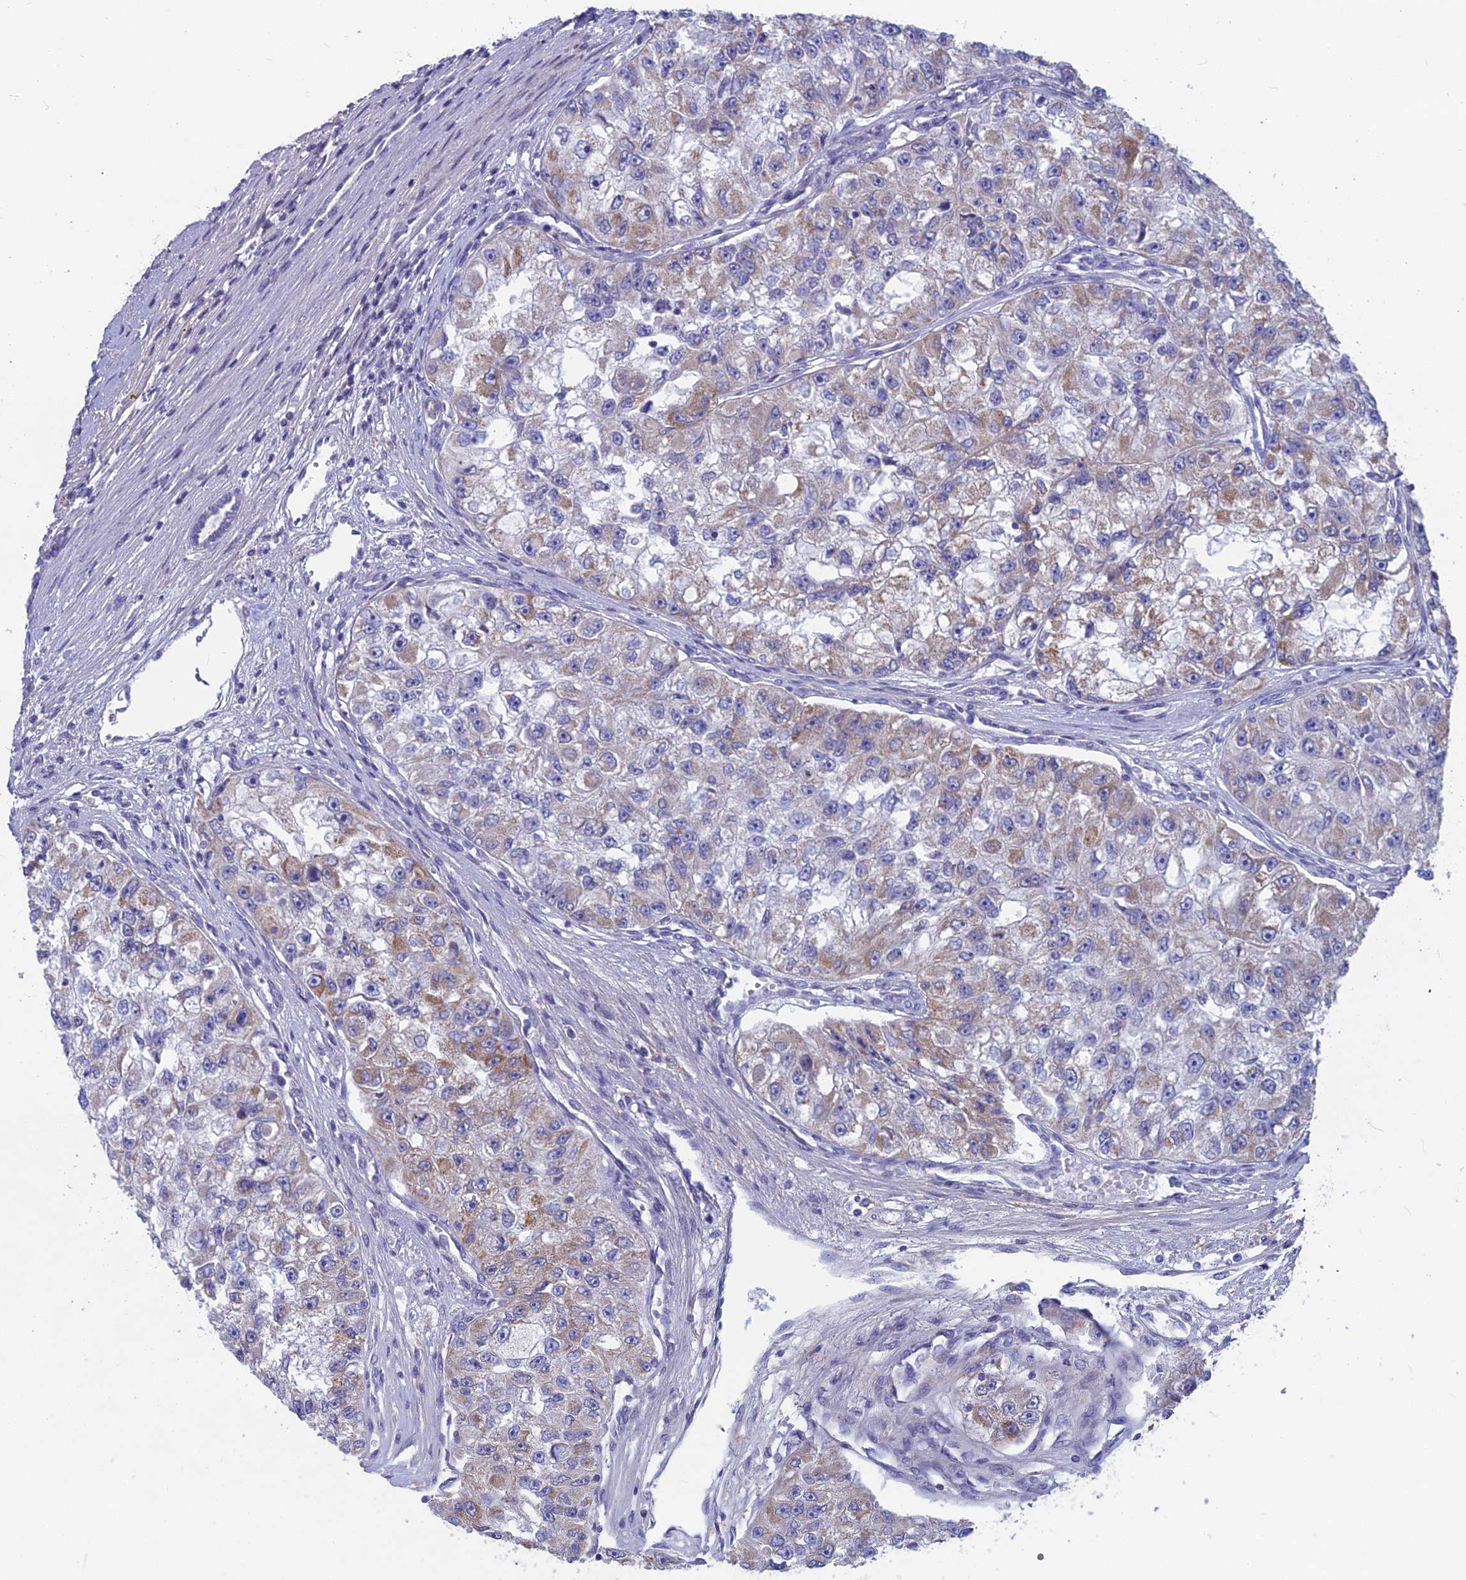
{"staining": {"intensity": "moderate", "quantity": "<25%", "location": "cytoplasmic/membranous"}, "tissue": "renal cancer", "cell_type": "Tumor cells", "image_type": "cancer", "snomed": [{"axis": "morphology", "description": "Adenocarcinoma, NOS"}, {"axis": "topography", "description": "Kidney"}], "caption": "Immunohistochemistry (IHC) of renal cancer displays low levels of moderate cytoplasmic/membranous positivity in approximately <25% of tumor cells. (DAB (3,3'-diaminobenzidine) = brown stain, brightfield microscopy at high magnification).", "gene": "PLAC9", "patient": {"sex": "male", "age": 63}}